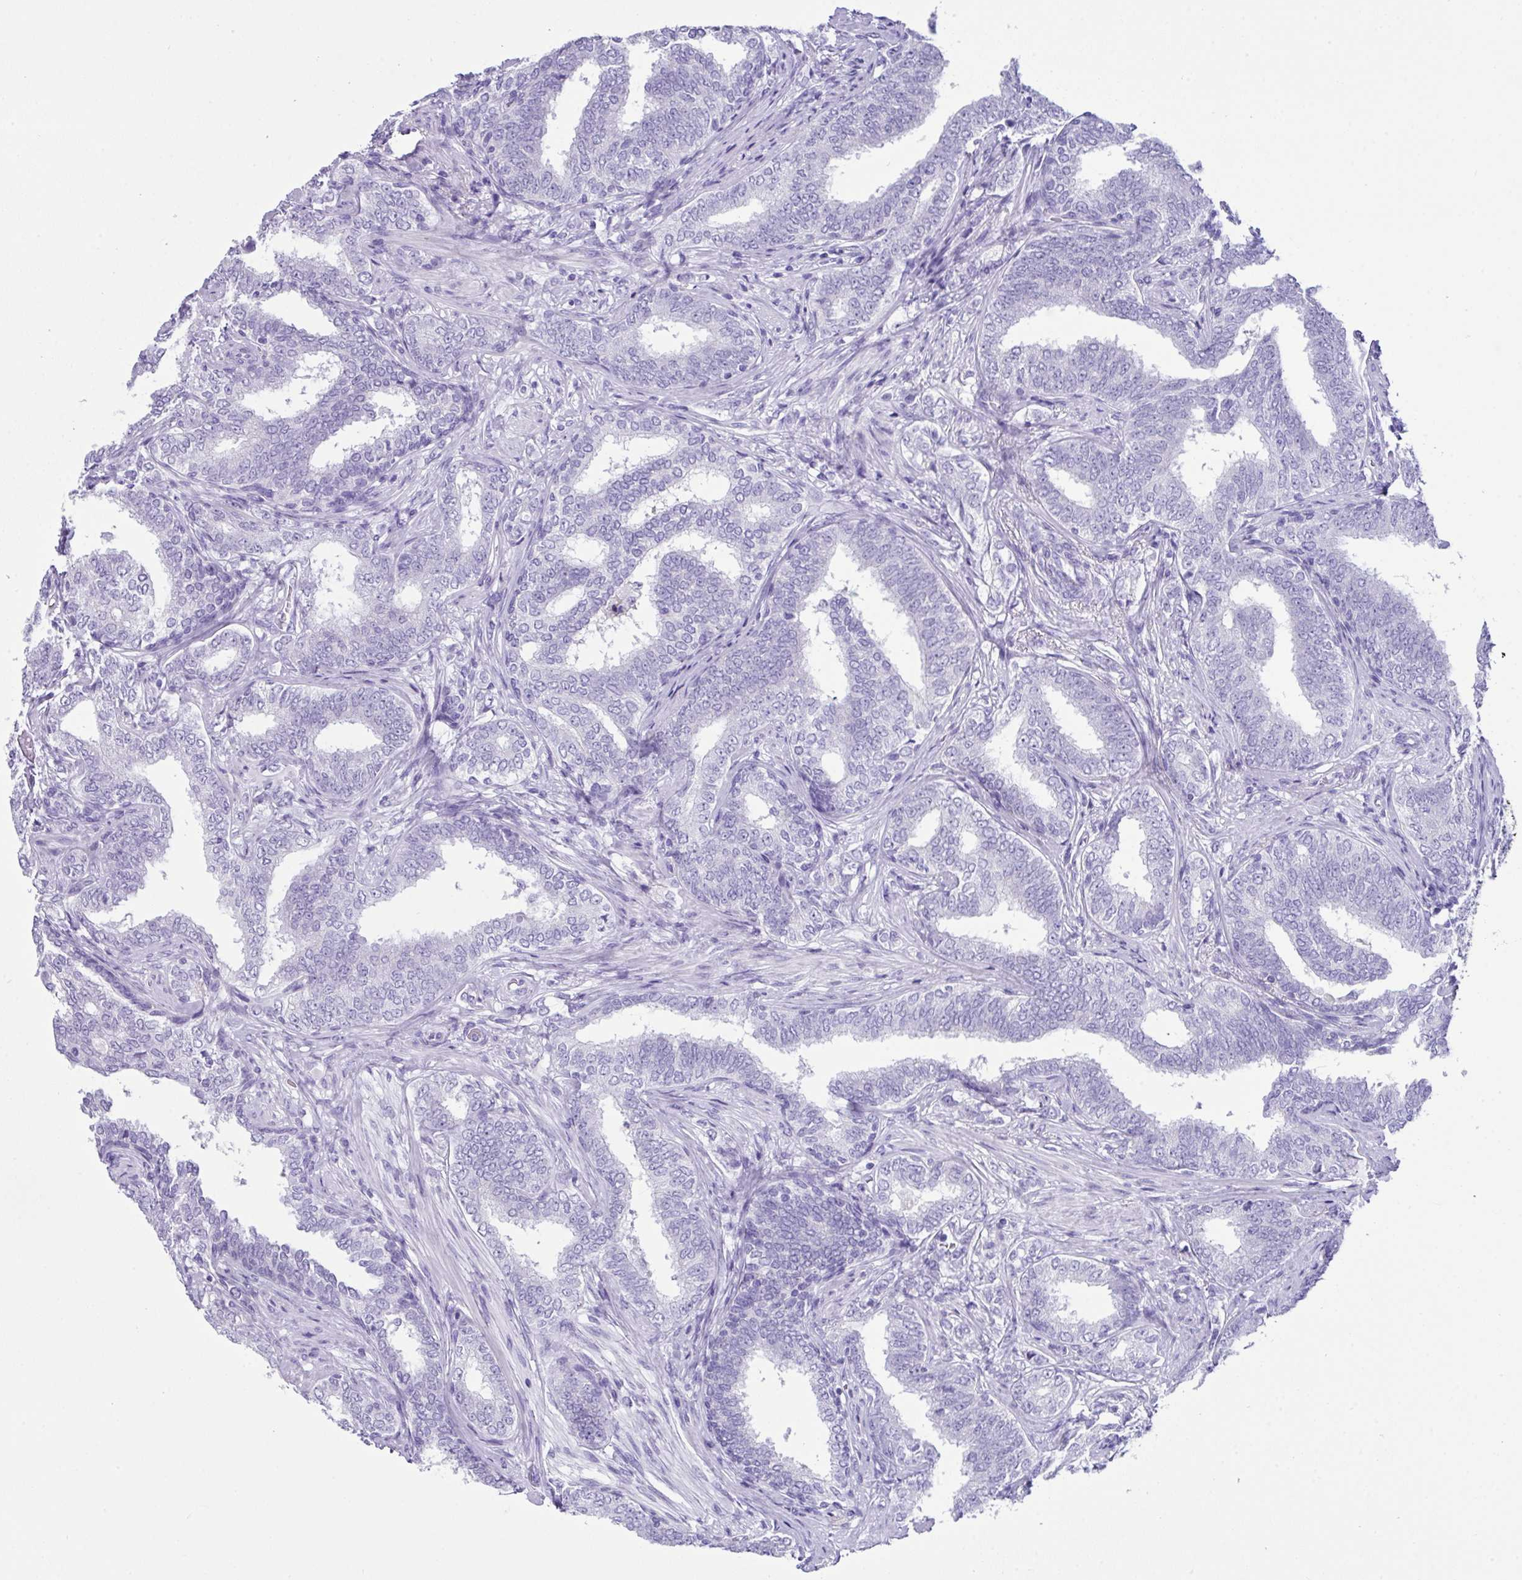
{"staining": {"intensity": "negative", "quantity": "none", "location": "none"}, "tissue": "prostate cancer", "cell_type": "Tumor cells", "image_type": "cancer", "snomed": [{"axis": "morphology", "description": "Adenocarcinoma, High grade"}, {"axis": "topography", "description": "Prostate"}], "caption": "There is no significant staining in tumor cells of prostate cancer.", "gene": "LGALS4", "patient": {"sex": "male", "age": 72}}